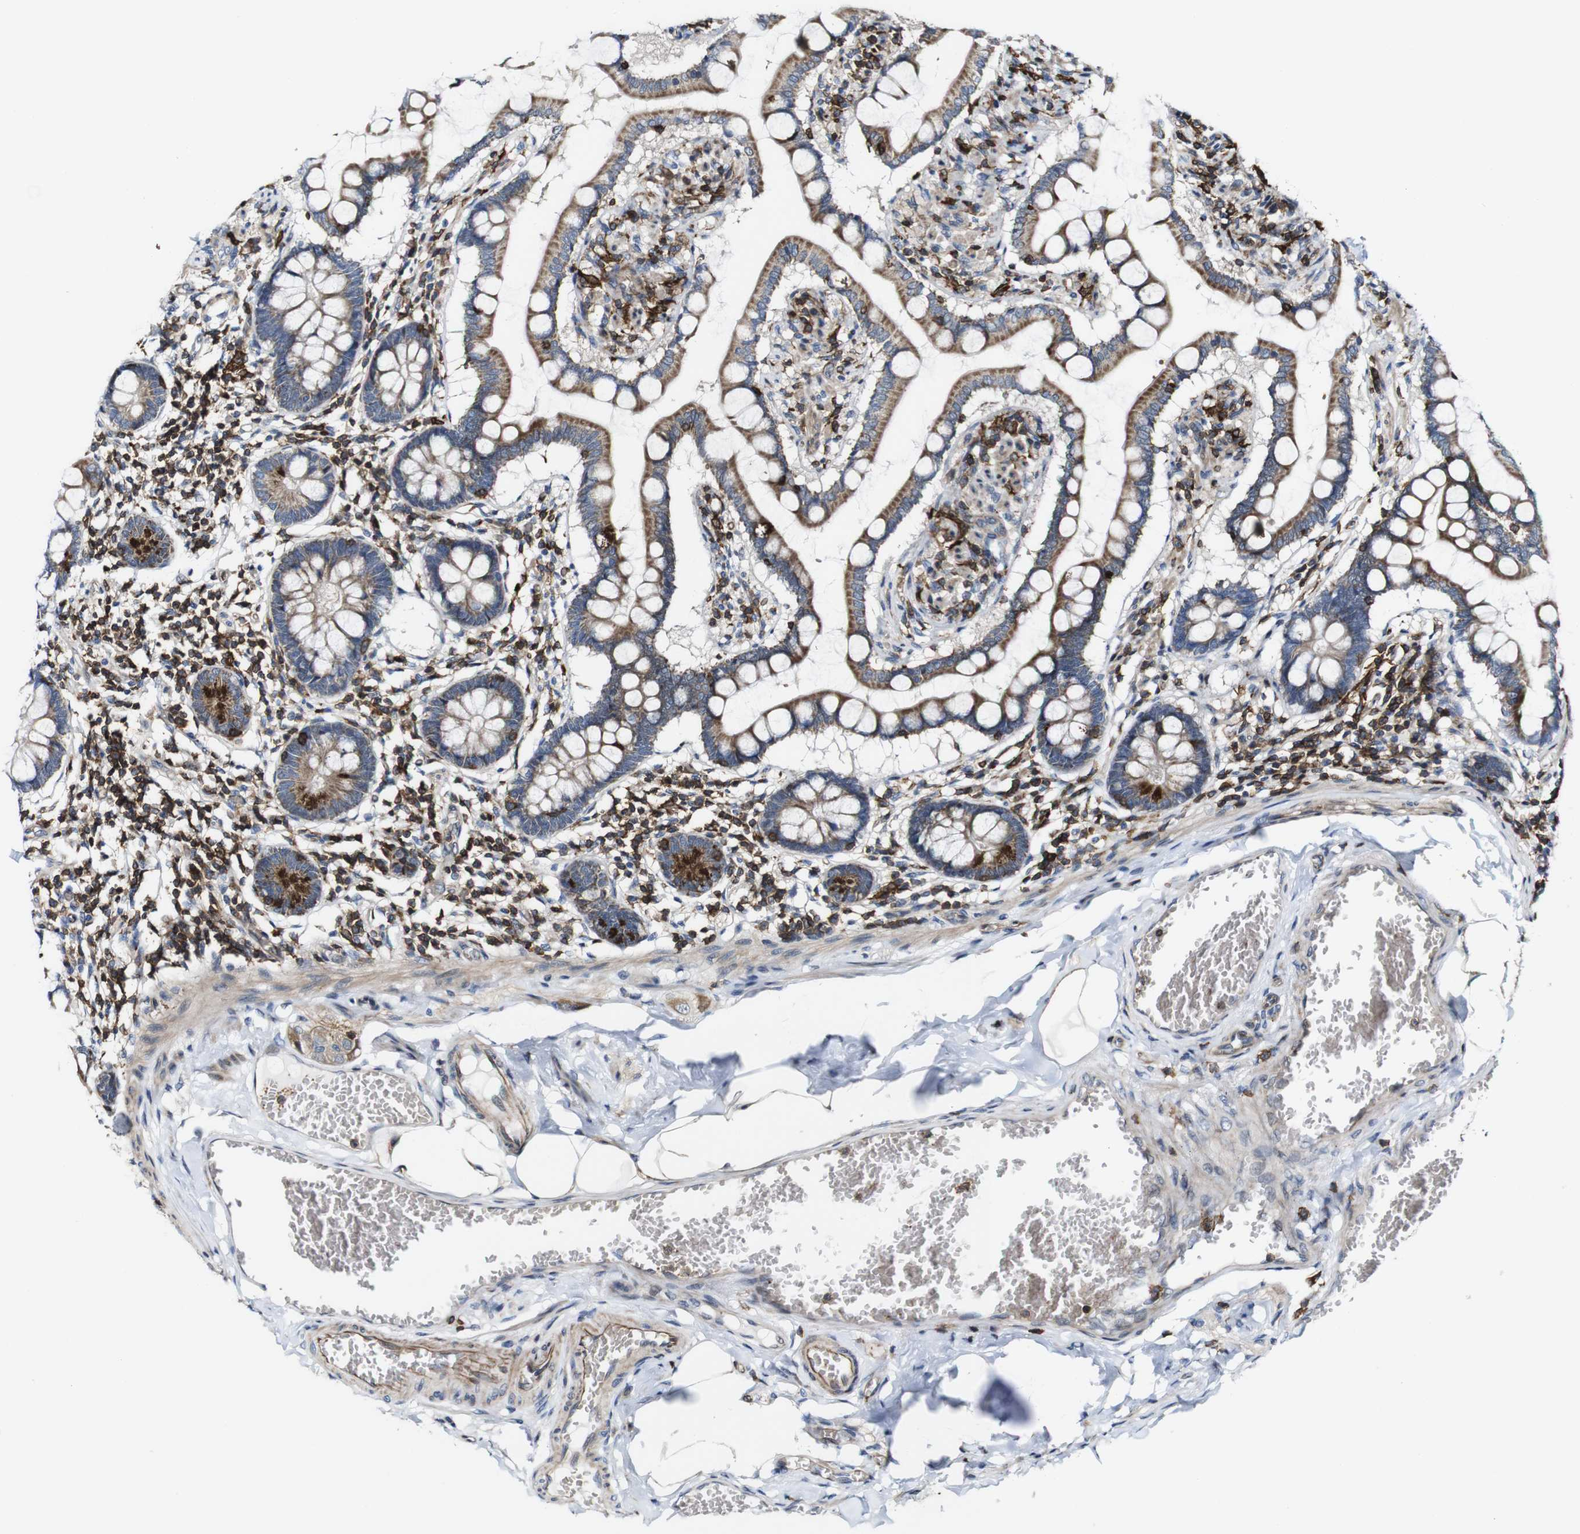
{"staining": {"intensity": "strong", "quantity": ">75%", "location": "cytoplasmic/membranous"}, "tissue": "small intestine", "cell_type": "Glandular cells", "image_type": "normal", "snomed": [{"axis": "morphology", "description": "Normal tissue, NOS"}, {"axis": "topography", "description": "Small intestine"}], "caption": "An immunohistochemistry image of benign tissue is shown. Protein staining in brown labels strong cytoplasmic/membranous positivity in small intestine within glandular cells.", "gene": "JAK2", "patient": {"sex": "male", "age": 41}}